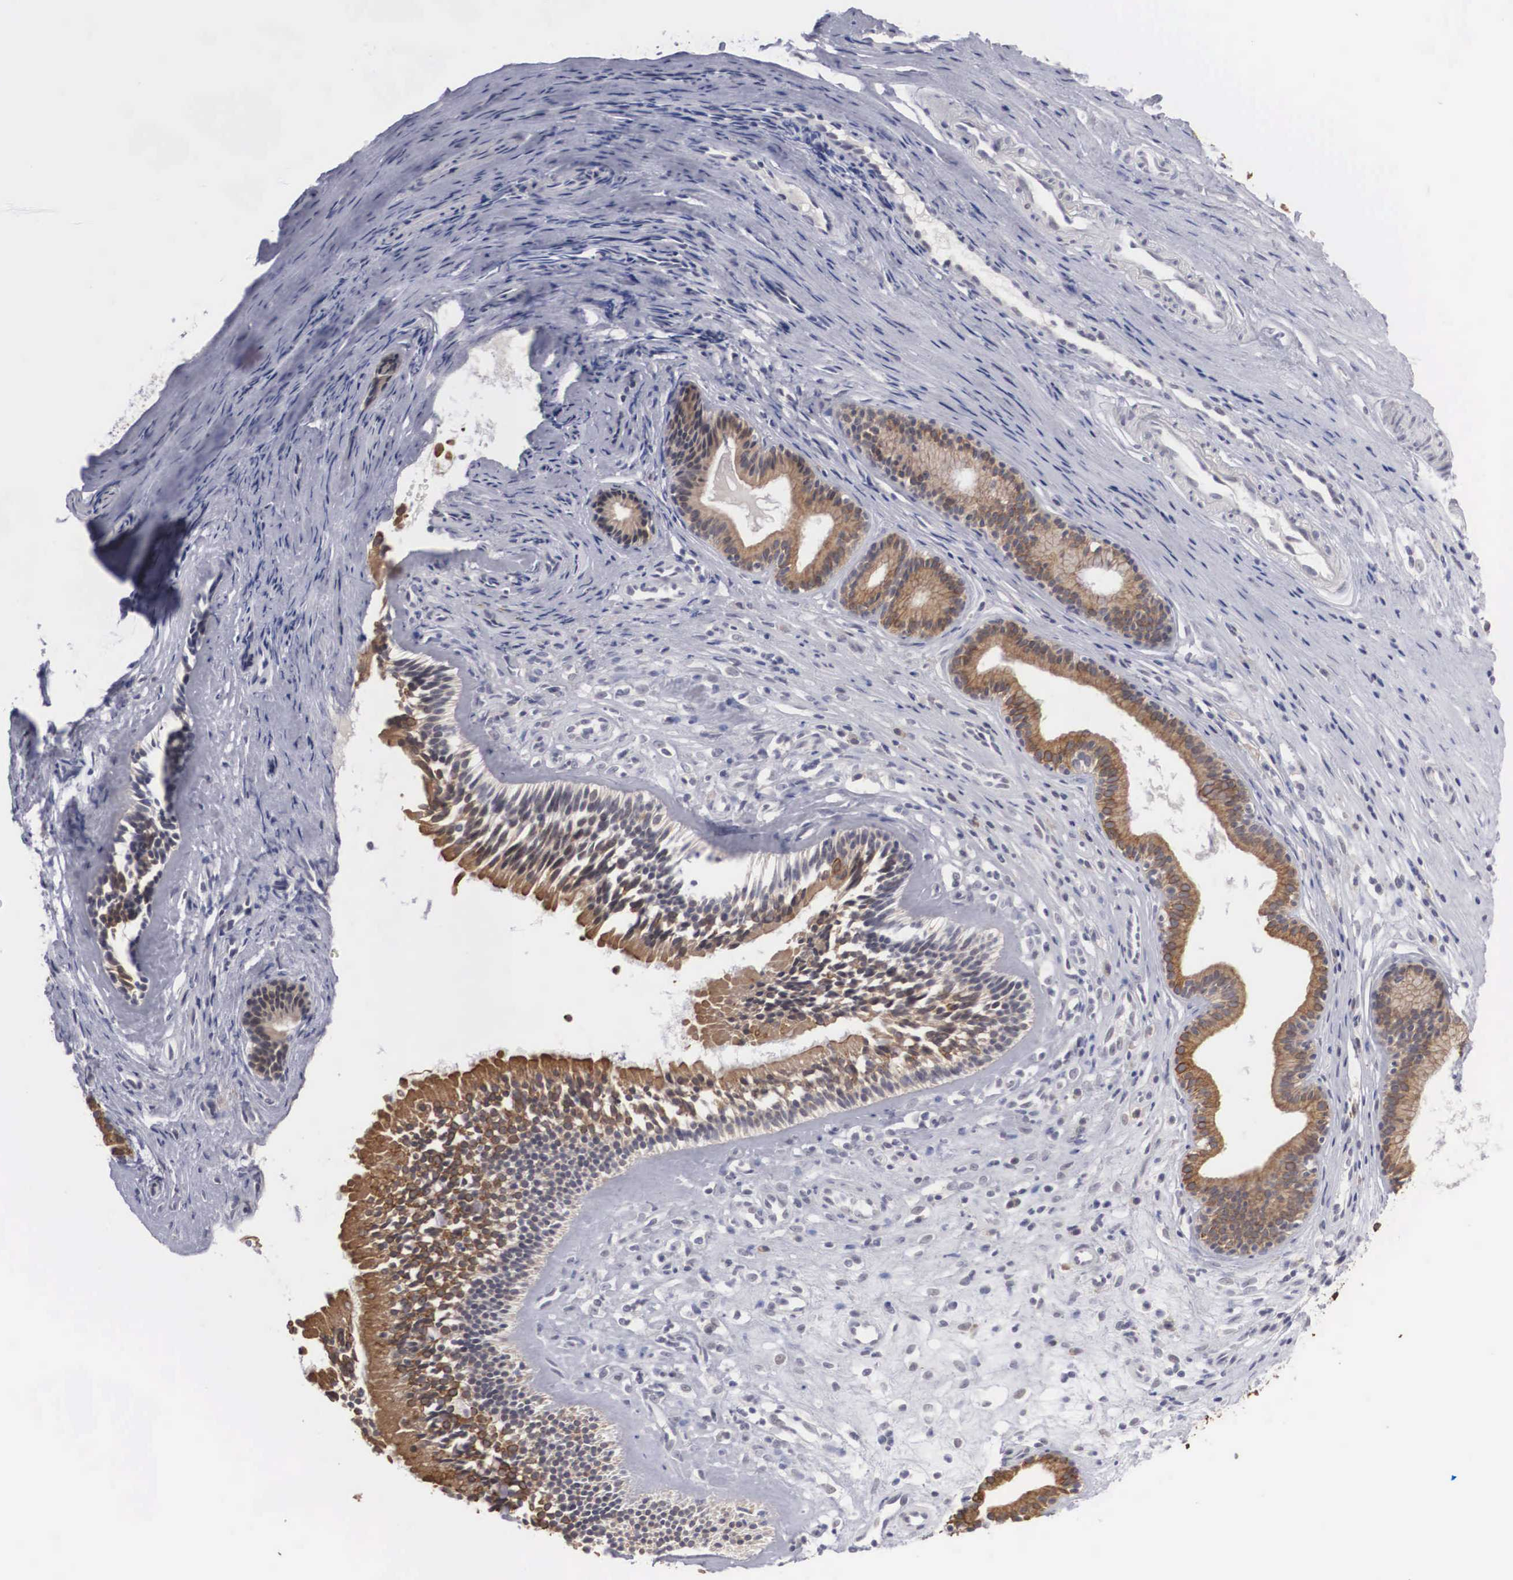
{"staining": {"intensity": "moderate", "quantity": ">75%", "location": "cytoplasmic/membranous"}, "tissue": "nasopharynx", "cell_type": "Respiratory epithelial cells", "image_type": "normal", "snomed": [{"axis": "morphology", "description": "Normal tissue, NOS"}, {"axis": "topography", "description": "Nasopharynx"}], "caption": "Immunohistochemistry (IHC) (DAB (3,3'-diaminobenzidine)) staining of benign nasopharynx shows moderate cytoplasmic/membranous protein staining in approximately >75% of respiratory epithelial cells. (Stains: DAB (3,3'-diaminobenzidine) in brown, nuclei in blue, Microscopy: brightfield microscopy at high magnification).", "gene": "WDR89", "patient": {"sex": "female", "age": 78}}